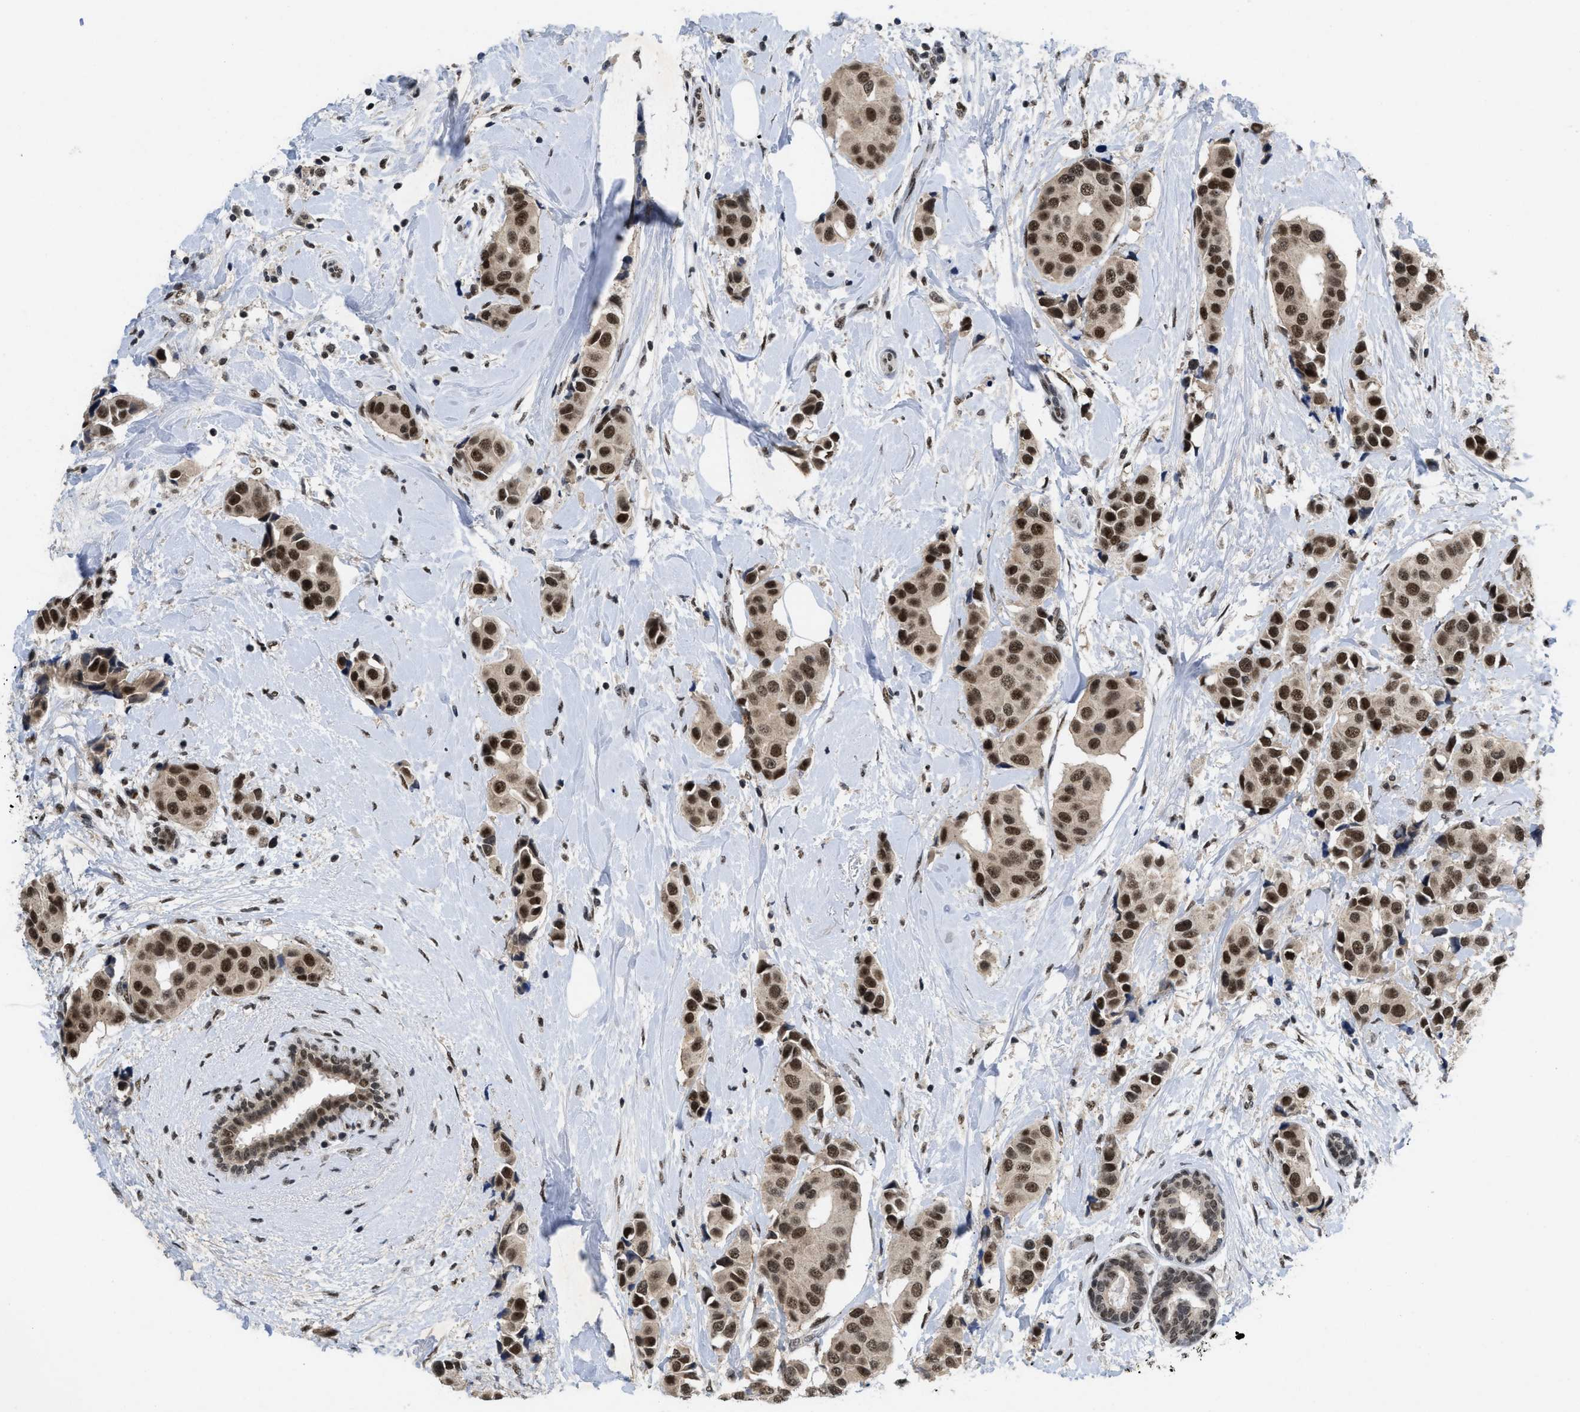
{"staining": {"intensity": "strong", "quantity": ">75%", "location": "nuclear"}, "tissue": "breast cancer", "cell_type": "Tumor cells", "image_type": "cancer", "snomed": [{"axis": "morphology", "description": "Normal tissue, NOS"}, {"axis": "morphology", "description": "Duct carcinoma"}, {"axis": "topography", "description": "Breast"}], "caption": "Immunohistochemistry (IHC) of breast cancer (infiltrating ductal carcinoma) reveals high levels of strong nuclear staining in about >75% of tumor cells.", "gene": "ZNF346", "patient": {"sex": "female", "age": 39}}